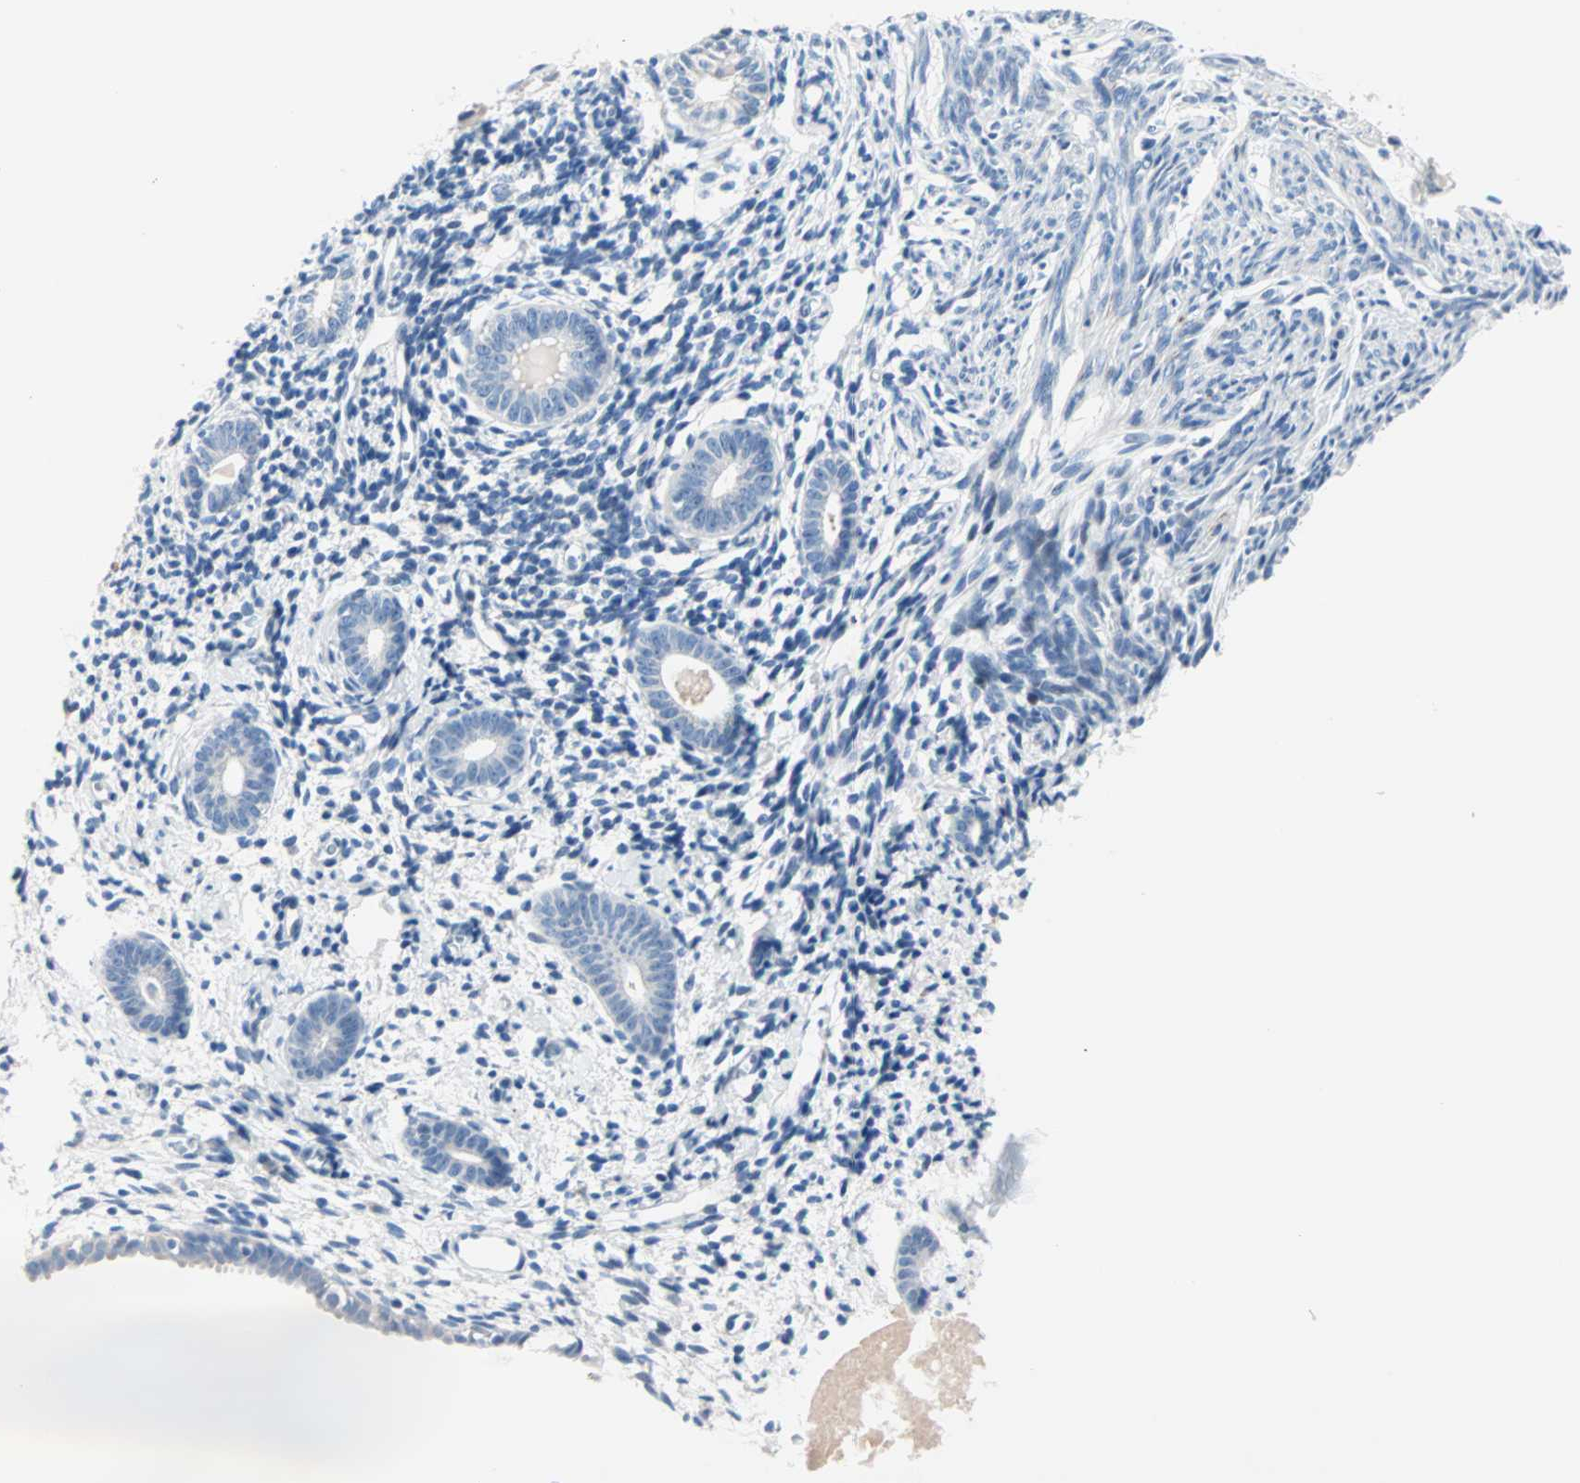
{"staining": {"intensity": "negative", "quantity": "none", "location": "none"}, "tissue": "endometrium", "cell_type": "Cells in endometrial stroma", "image_type": "normal", "snomed": [{"axis": "morphology", "description": "Normal tissue, NOS"}, {"axis": "topography", "description": "Endometrium"}], "caption": "A high-resolution image shows immunohistochemistry (IHC) staining of unremarkable endometrium, which demonstrates no significant staining in cells in endometrial stroma. (DAB (3,3'-diaminobenzidine) IHC, high magnification).", "gene": "NEFH", "patient": {"sex": "female", "age": 71}}